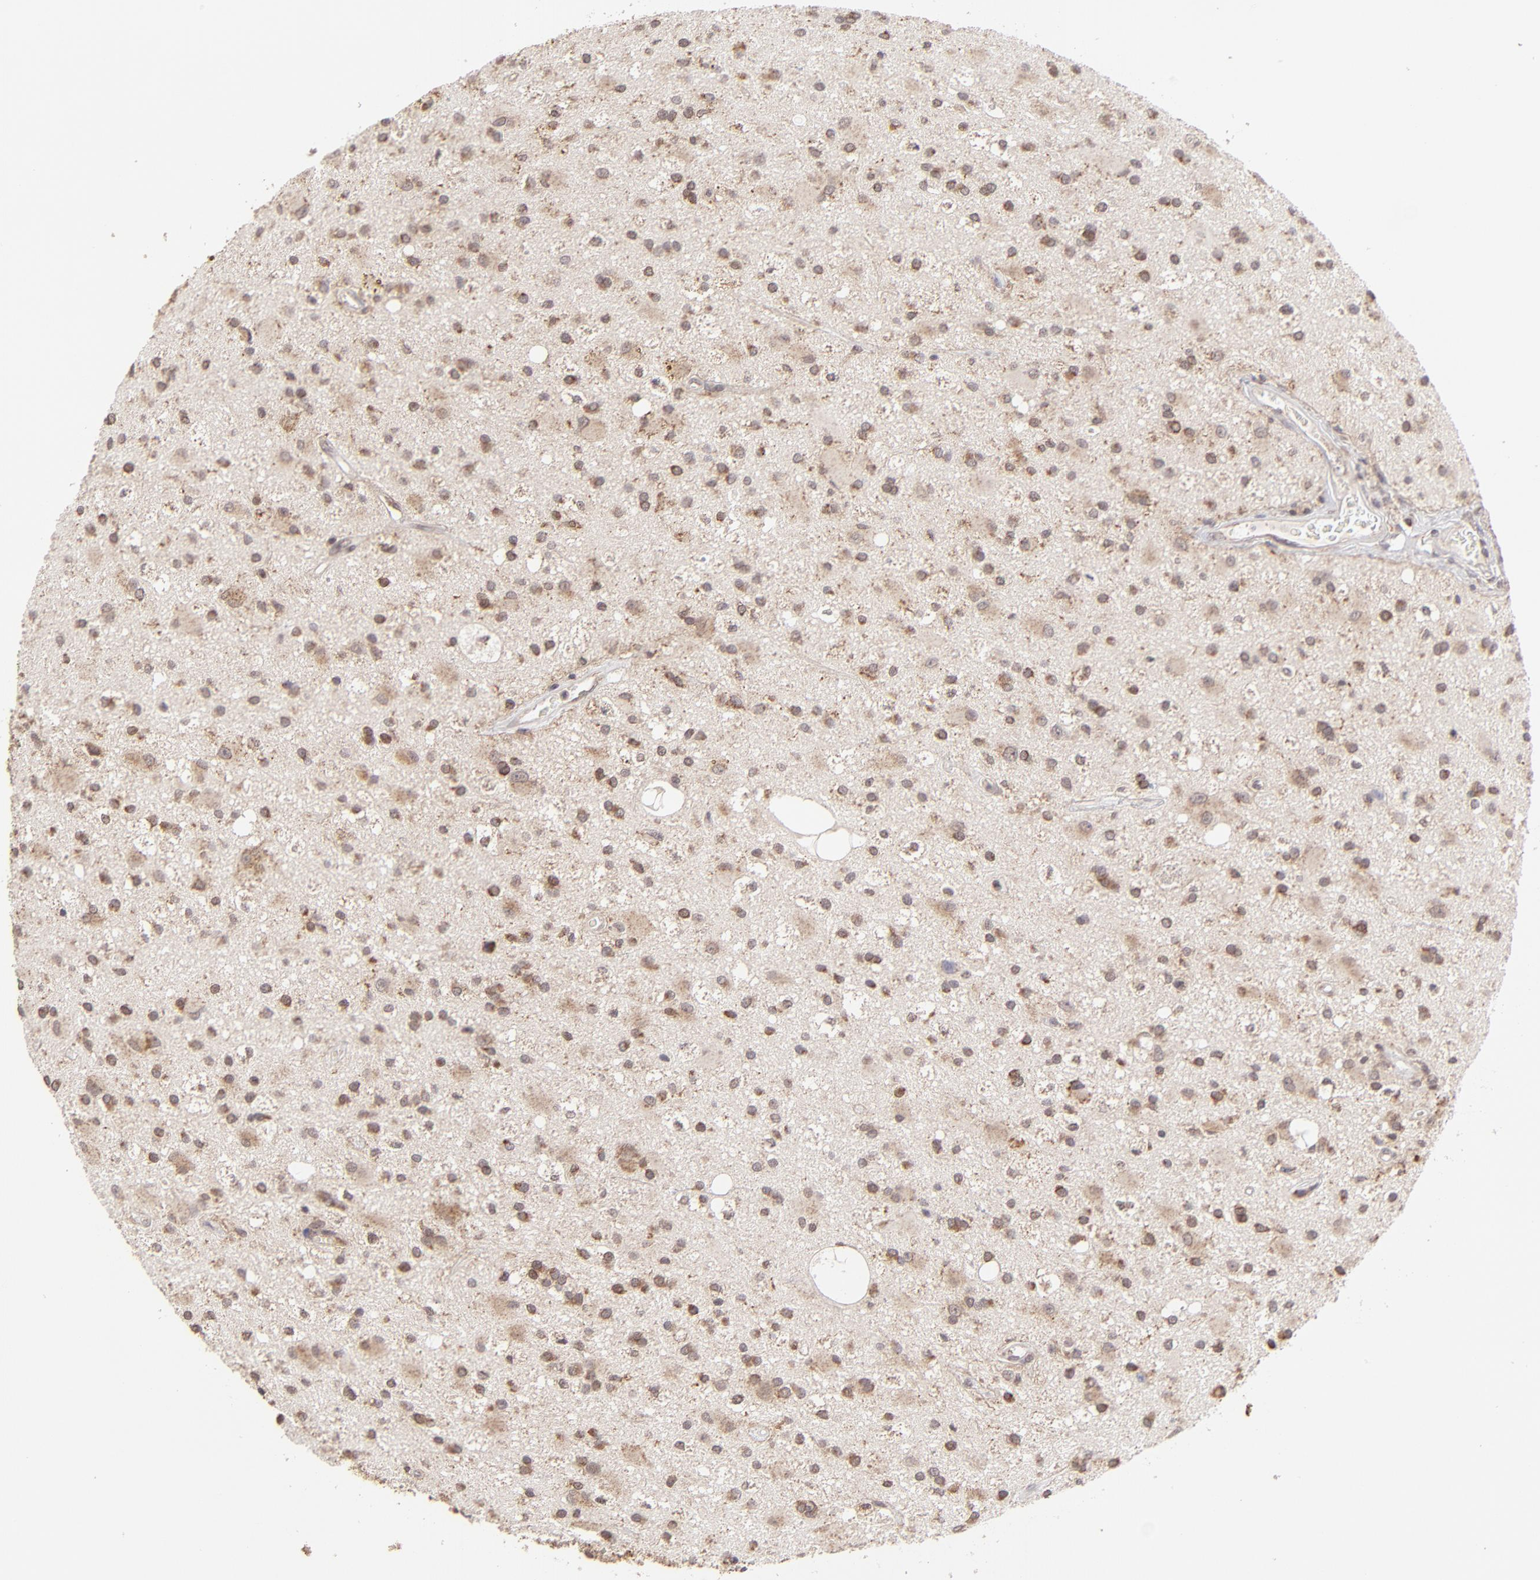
{"staining": {"intensity": "moderate", "quantity": "<25%", "location": "cytoplasmic/membranous"}, "tissue": "glioma", "cell_type": "Tumor cells", "image_type": "cancer", "snomed": [{"axis": "morphology", "description": "Glioma, malignant, Low grade"}, {"axis": "topography", "description": "Brain"}], "caption": "Glioma was stained to show a protein in brown. There is low levels of moderate cytoplasmic/membranous expression in approximately <25% of tumor cells.", "gene": "SLC15A1", "patient": {"sex": "male", "age": 58}}